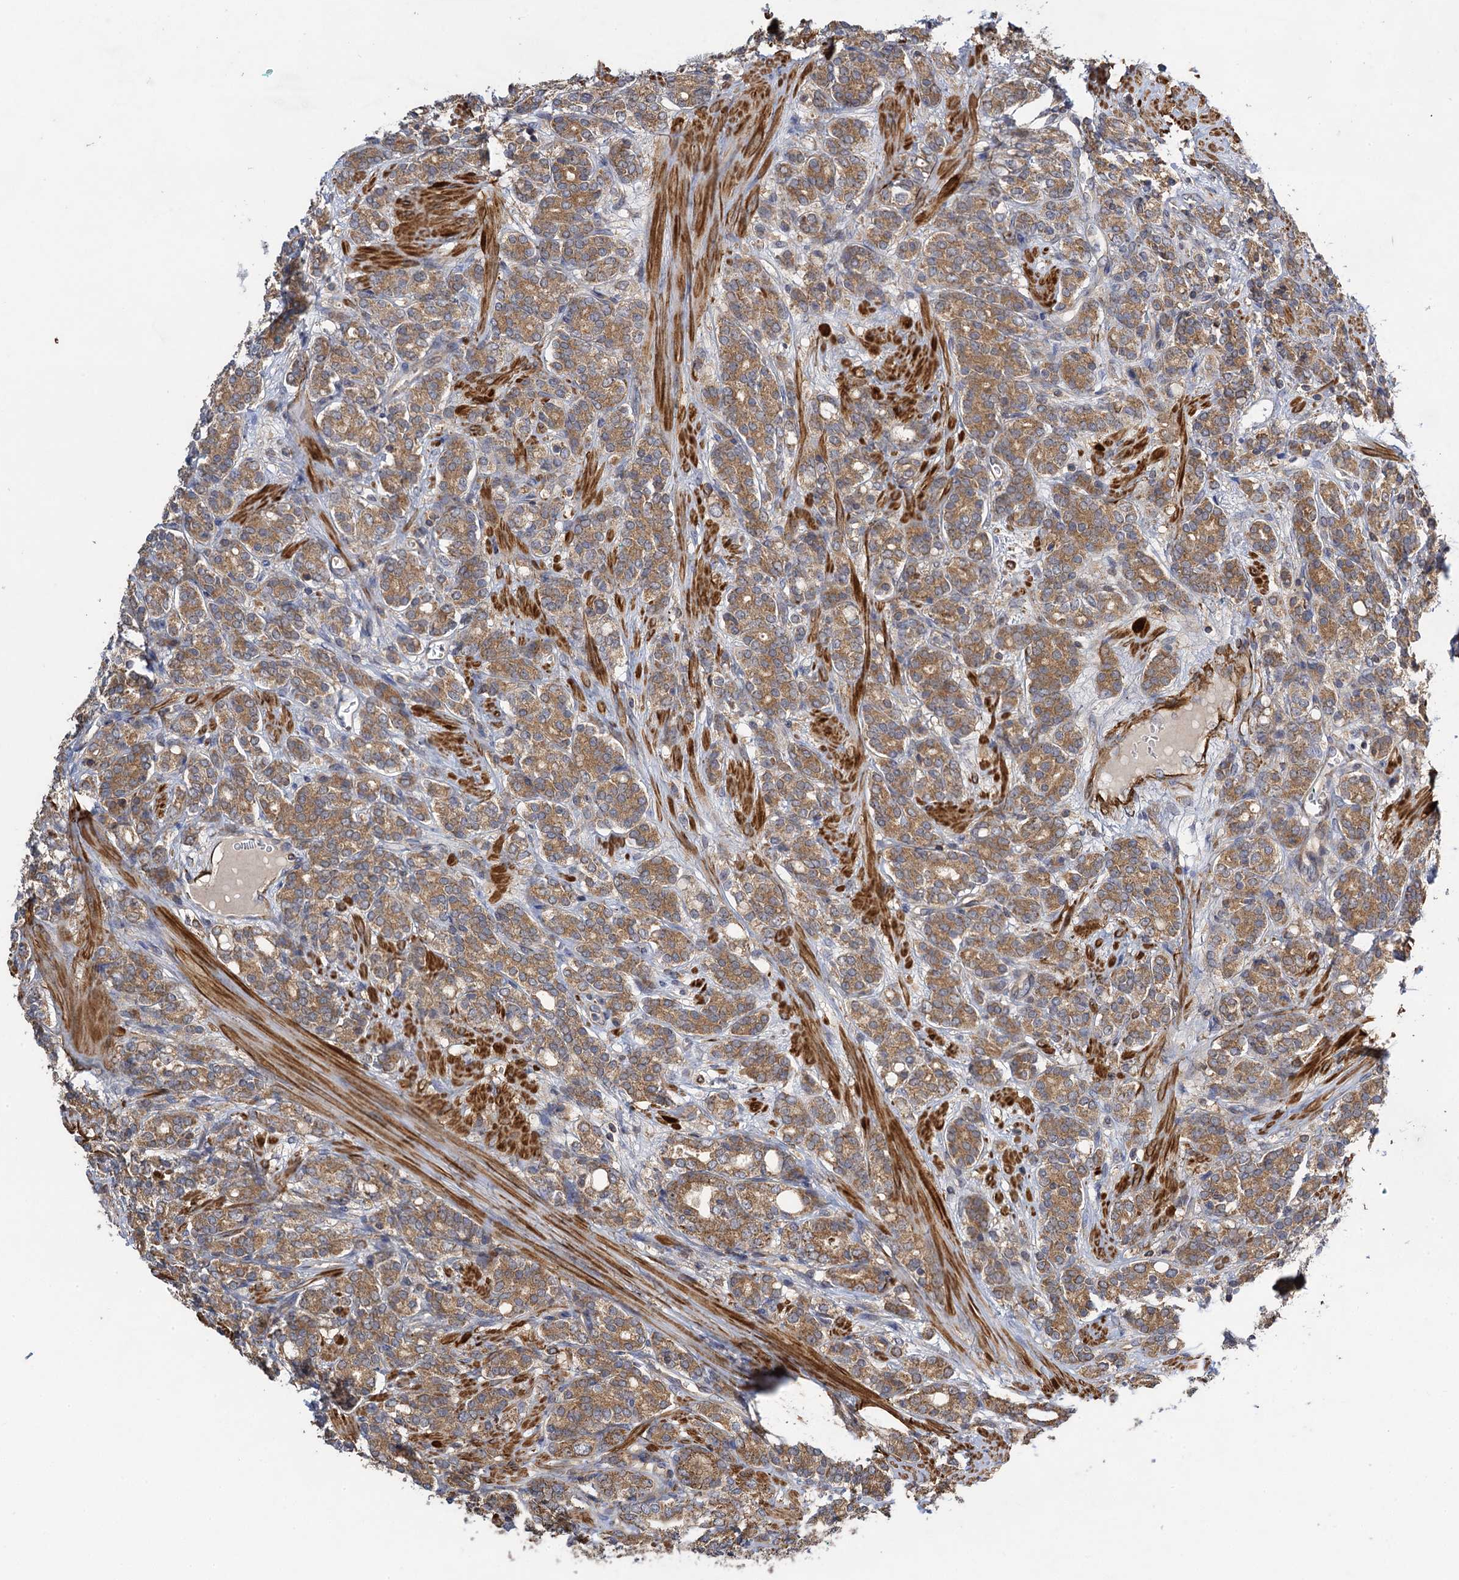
{"staining": {"intensity": "moderate", "quantity": ">75%", "location": "cytoplasmic/membranous"}, "tissue": "prostate cancer", "cell_type": "Tumor cells", "image_type": "cancer", "snomed": [{"axis": "morphology", "description": "Adenocarcinoma, High grade"}, {"axis": "topography", "description": "Prostate"}], "caption": "A medium amount of moderate cytoplasmic/membranous staining is seen in approximately >75% of tumor cells in prostate high-grade adenocarcinoma tissue. (IHC, brightfield microscopy, high magnification).", "gene": "WDR88", "patient": {"sex": "male", "age": 62}}